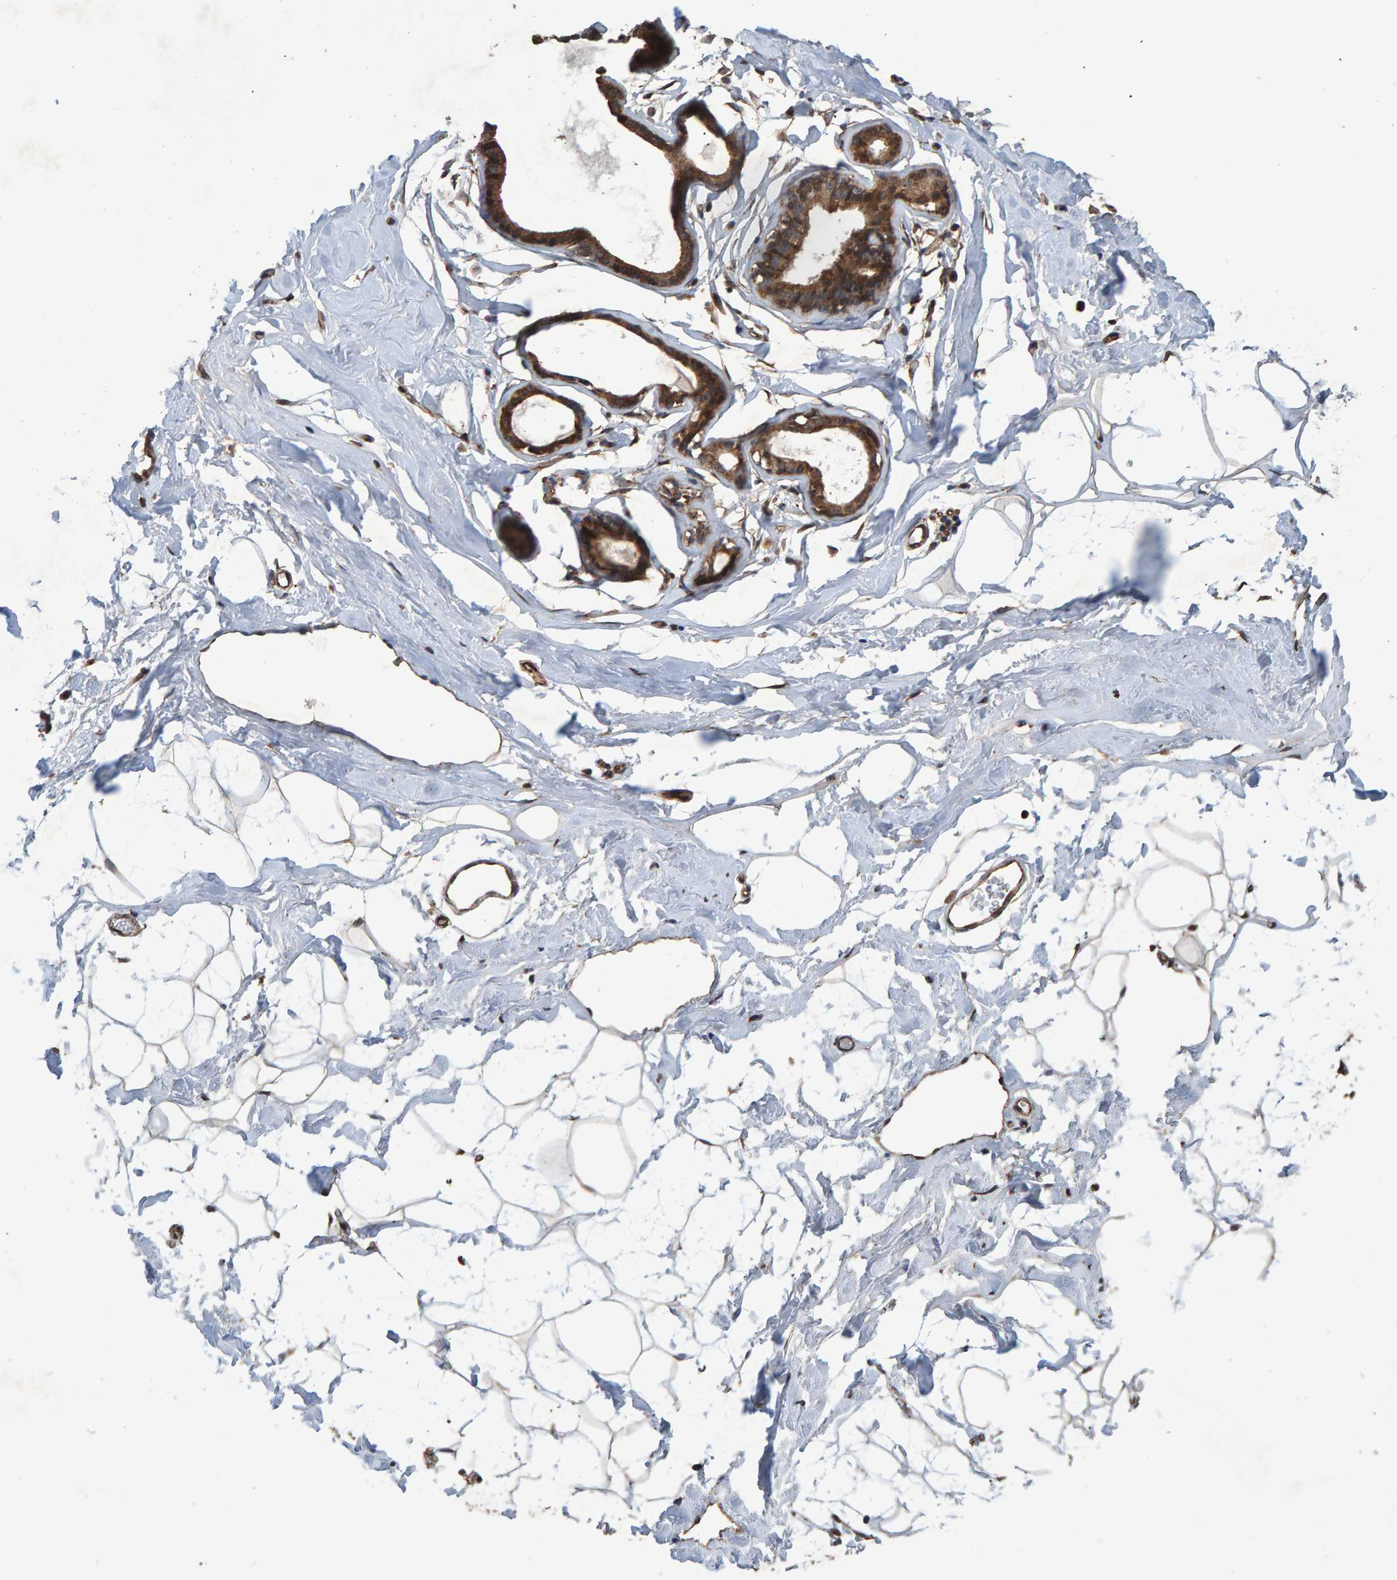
{"staining": {"intensity": "moderate", "quantity": ">75%", "location": "cytoplasmic/membranous"}, "tissue": "adipose tissue", "cell_type": "Adipocytes", "image_type": "normal", "snomed": [{"axis": "morphology", "description": "Normal tissue, NOS"}, {"axis": "morphology", "description": "Fibrosis, NOS"}, {"axis": "topography", "description": "Breast"}, {"axis": "topography", "description": "Adipose tissue"}], "caption": "IHC image of unremarkable adipose tissue: adipose tissue stained using IHC exhibits medium levels of moderate protein expression localized specifically in the cytoplasmic/membranous of adipocytes, appearing as a cytoplasmic/membranous brown color.", "gene": "TRIM68", "patient": {"sex": "female", "age": 39}}